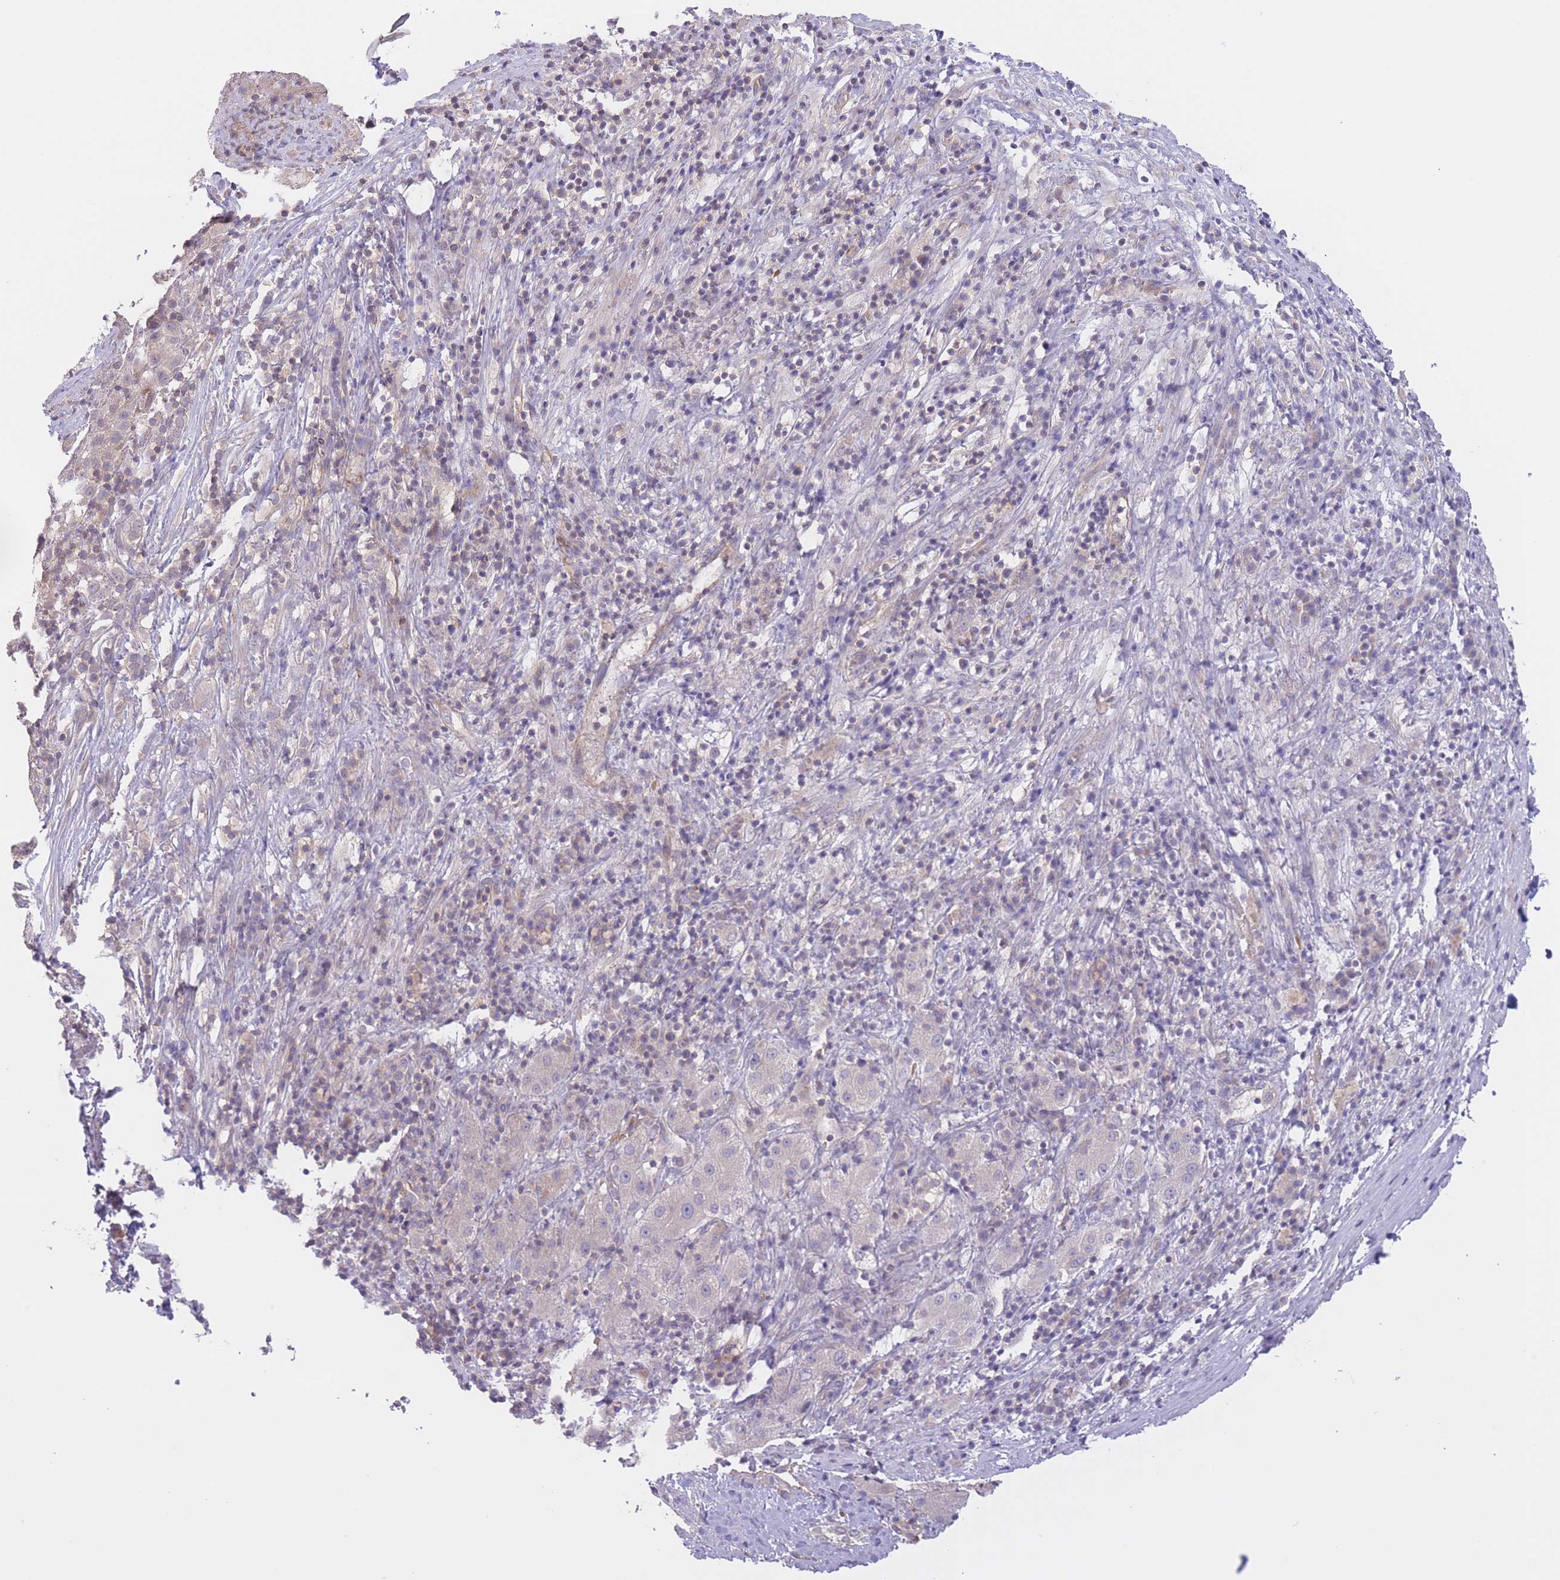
{"staining": {"intensity": "weak", "quantity": "<25%", "location": "cytoplasmic/membranous"}, "tissue": "liver cancer", "cell_type": "Tumor cells", "image_type": "cancer", "snomed": [{"axis": "morphology", "description": "Carcinoma, Hepatocellular, NOS"}, {"axis": "topography", "description": "Liver"}], "caption": "An immunohistochemistry (IHC) histopathology image of liver cancer (hepatocellular carcinoma) is shown. There is no staining in tumor cells of liver cancer (hepatocellular carcinoma).", "gene": "FUT5", "patient": {"sex": "female", "age": 58}}